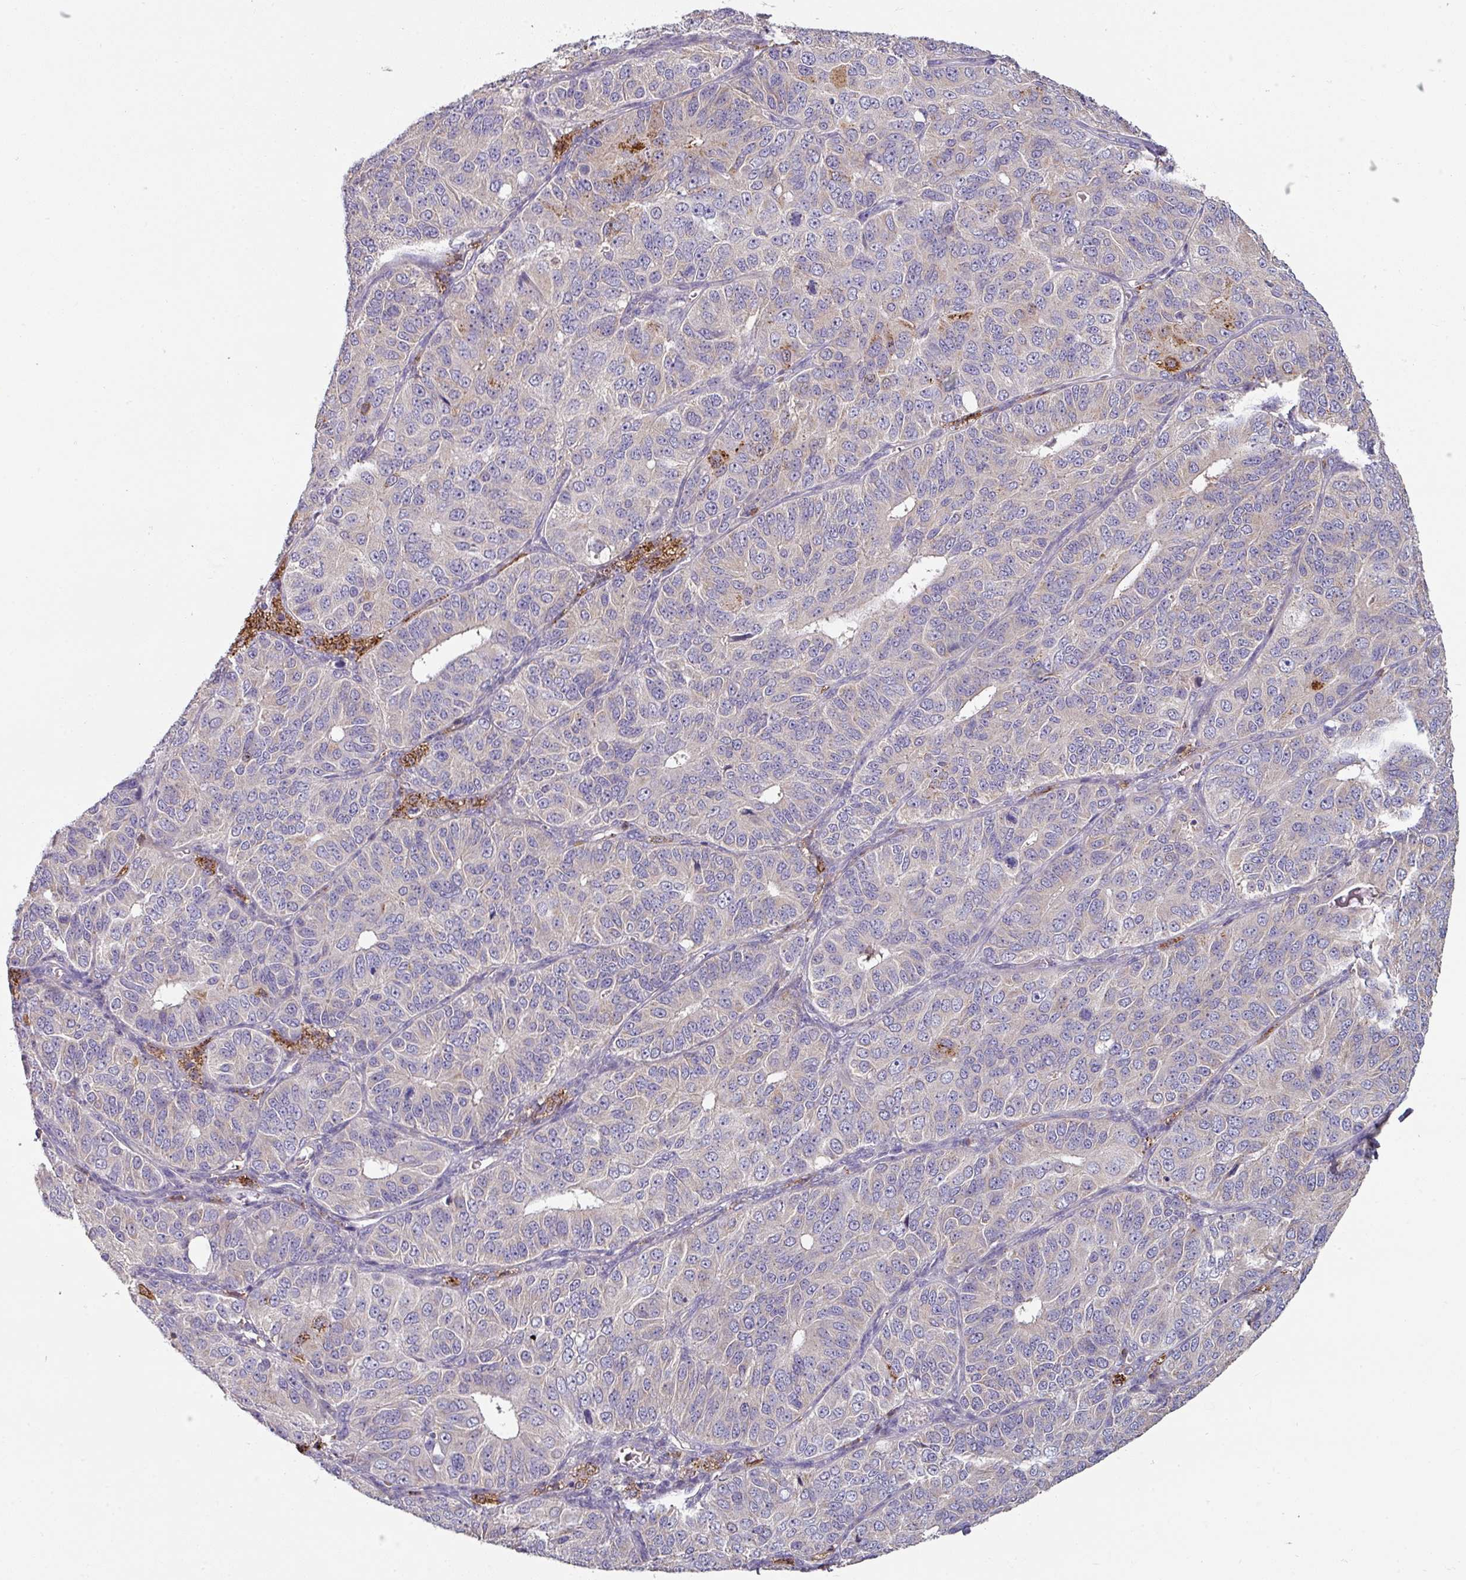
{"staining": {"intensity": "negative", "quantity": "none", "location": "none"}, "tissue": "ovarian cancer", "cell_type": "Tumor cells", "image_type": "cancer", "snomed": [{"axis": "morphology", "description": "Carcinoma, endometroid"}, {"axis": "topography", "description": "Ovary"}], "caption": "There is no significant expression in tumor cells of ovarian cancer.", "gene": "CD3G", "patient": {"sex": "female", "age": 51}}